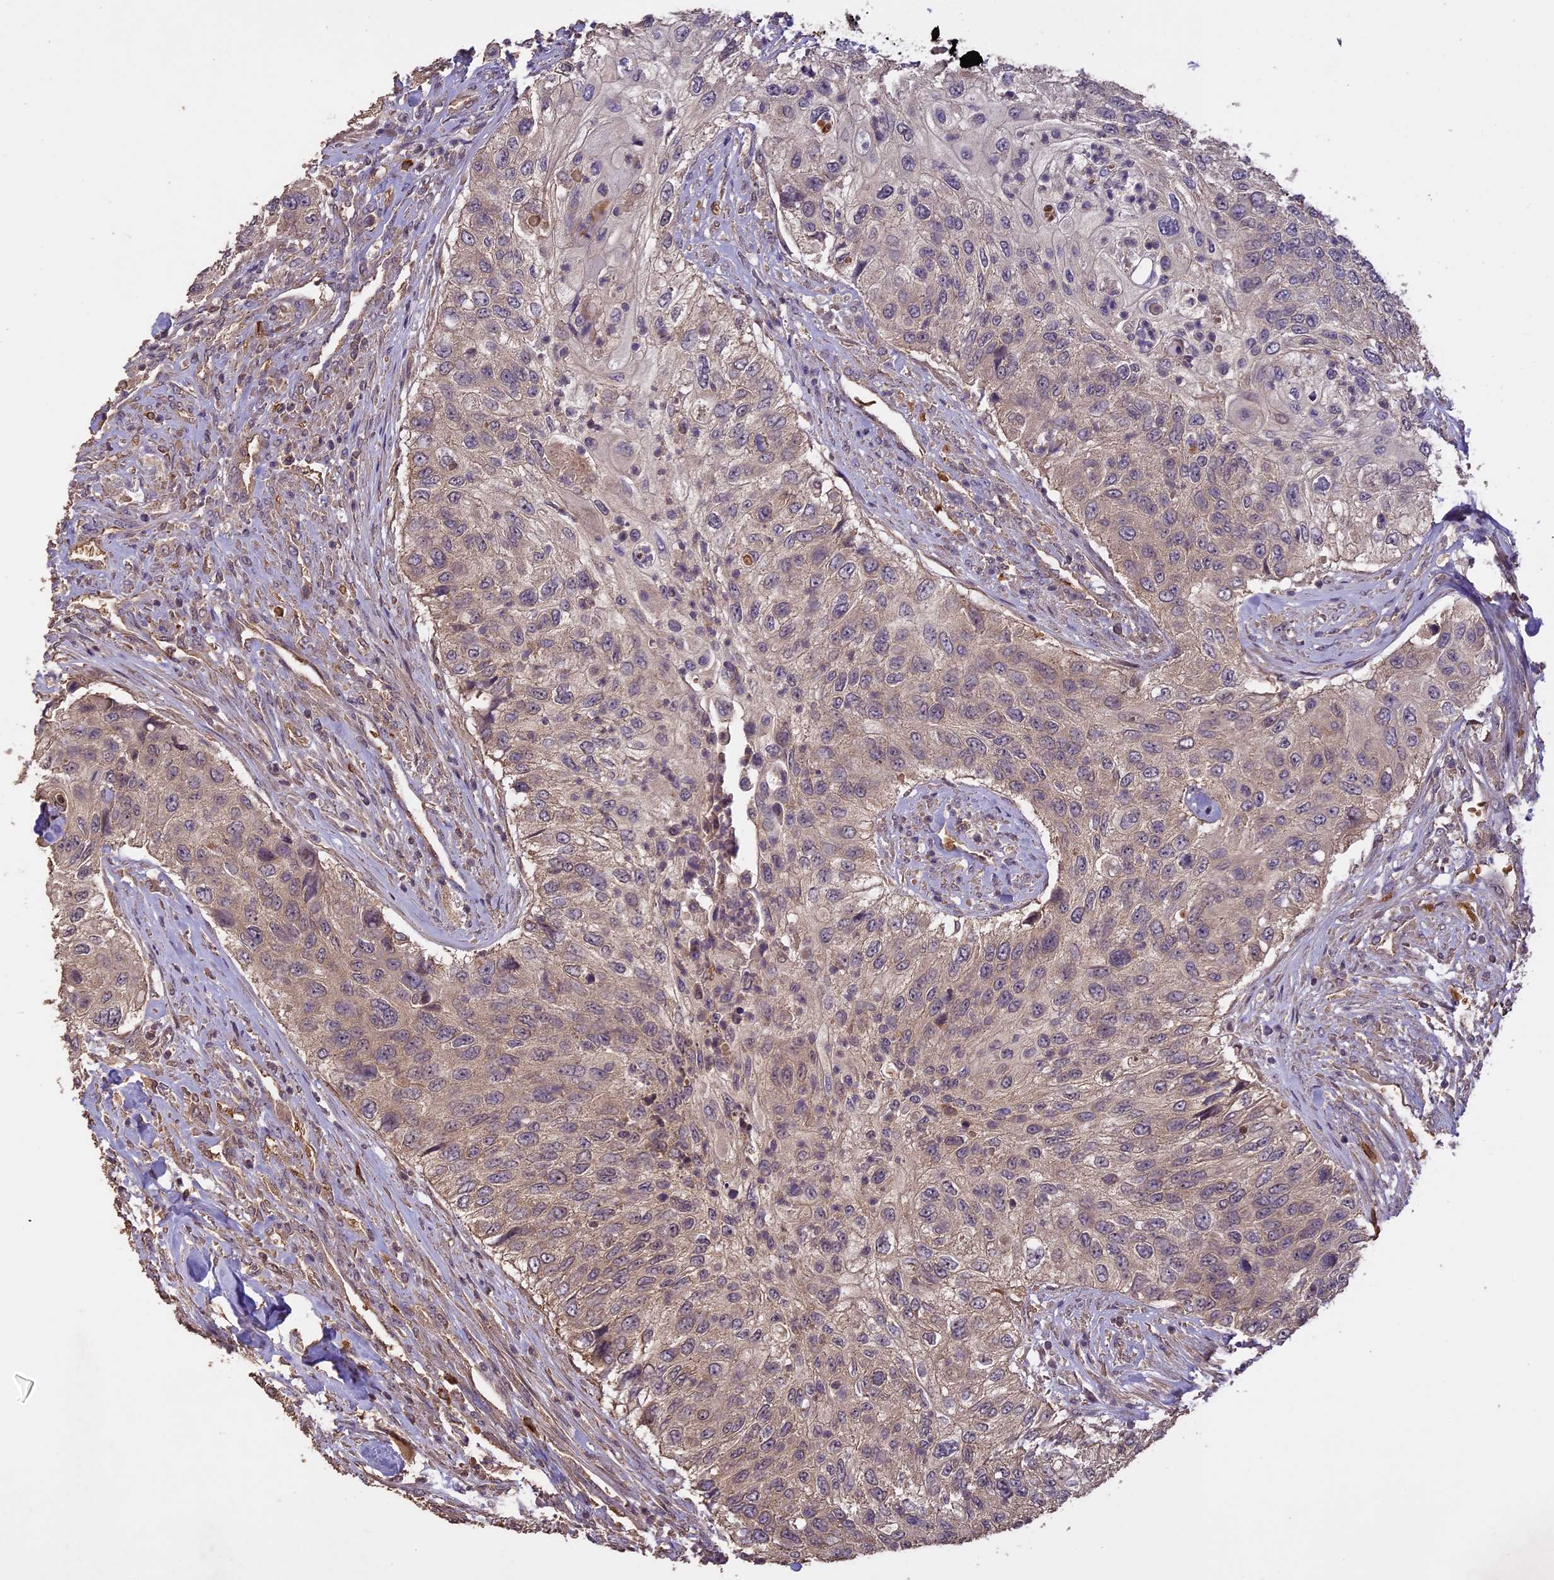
{"staining": {"intensity": "moderate", "quantity": "<25%", "location": "cytoplasmic/membranous"}, "tissue": "urothelial cancer", "cell_type": "Tumor cells", "image_type": "cancer", "snomed": [{"axis": "morphology", "description": "Urothelial carcinoma, High grade"}, {"axis": "topography", "description": "Urinary bladder"}], "caption": "Moderate cytoplasmic/membranous protein expression is present in approximately <25% of tumor cells in high-grade urothelial carcinoma.", "gene": "TIGD7", "patient": {"sex": "female", "age": 60}}